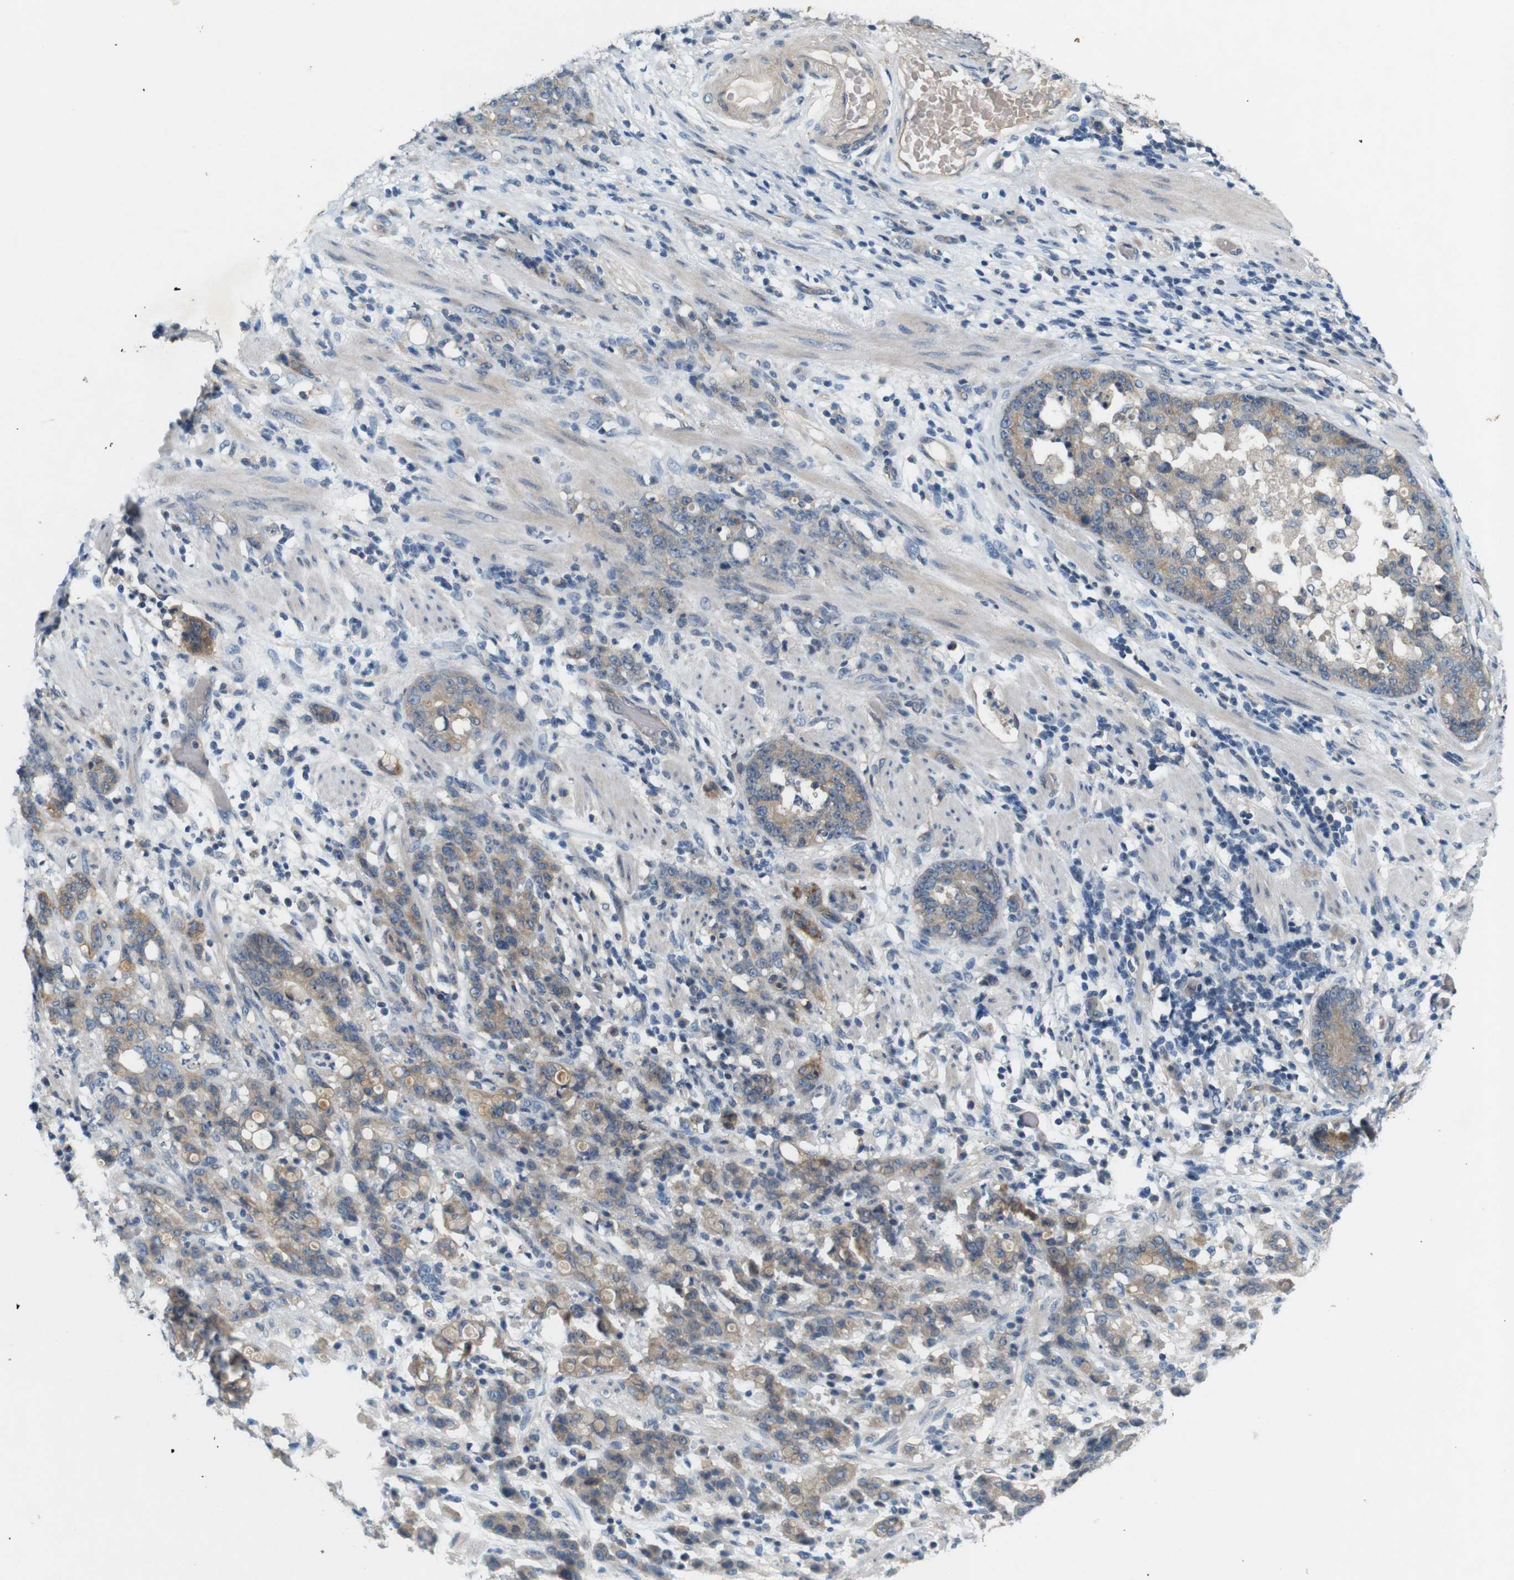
{"staining": {"intensity": "weak", "quantity": ">75%", "location": "cytoplasmic/membranous"}, "tissue": "stomach cancer", "cell_type": "Tumor cells", "image_type": "cancer", "snomed": [{"axis": "morphology", "description": "Adenocarcinoma, NOS"}, {"axis": "topography", "description": "Stomach, lower"}], "caption": "Protein expression analysis of human adenocarcinoma (stomach) reveals weak cytoplasmic/membranous expression in approximately >75% of tumor cells.", "gene": "PVR", "patient": {"sex": "male", "age": 88}}